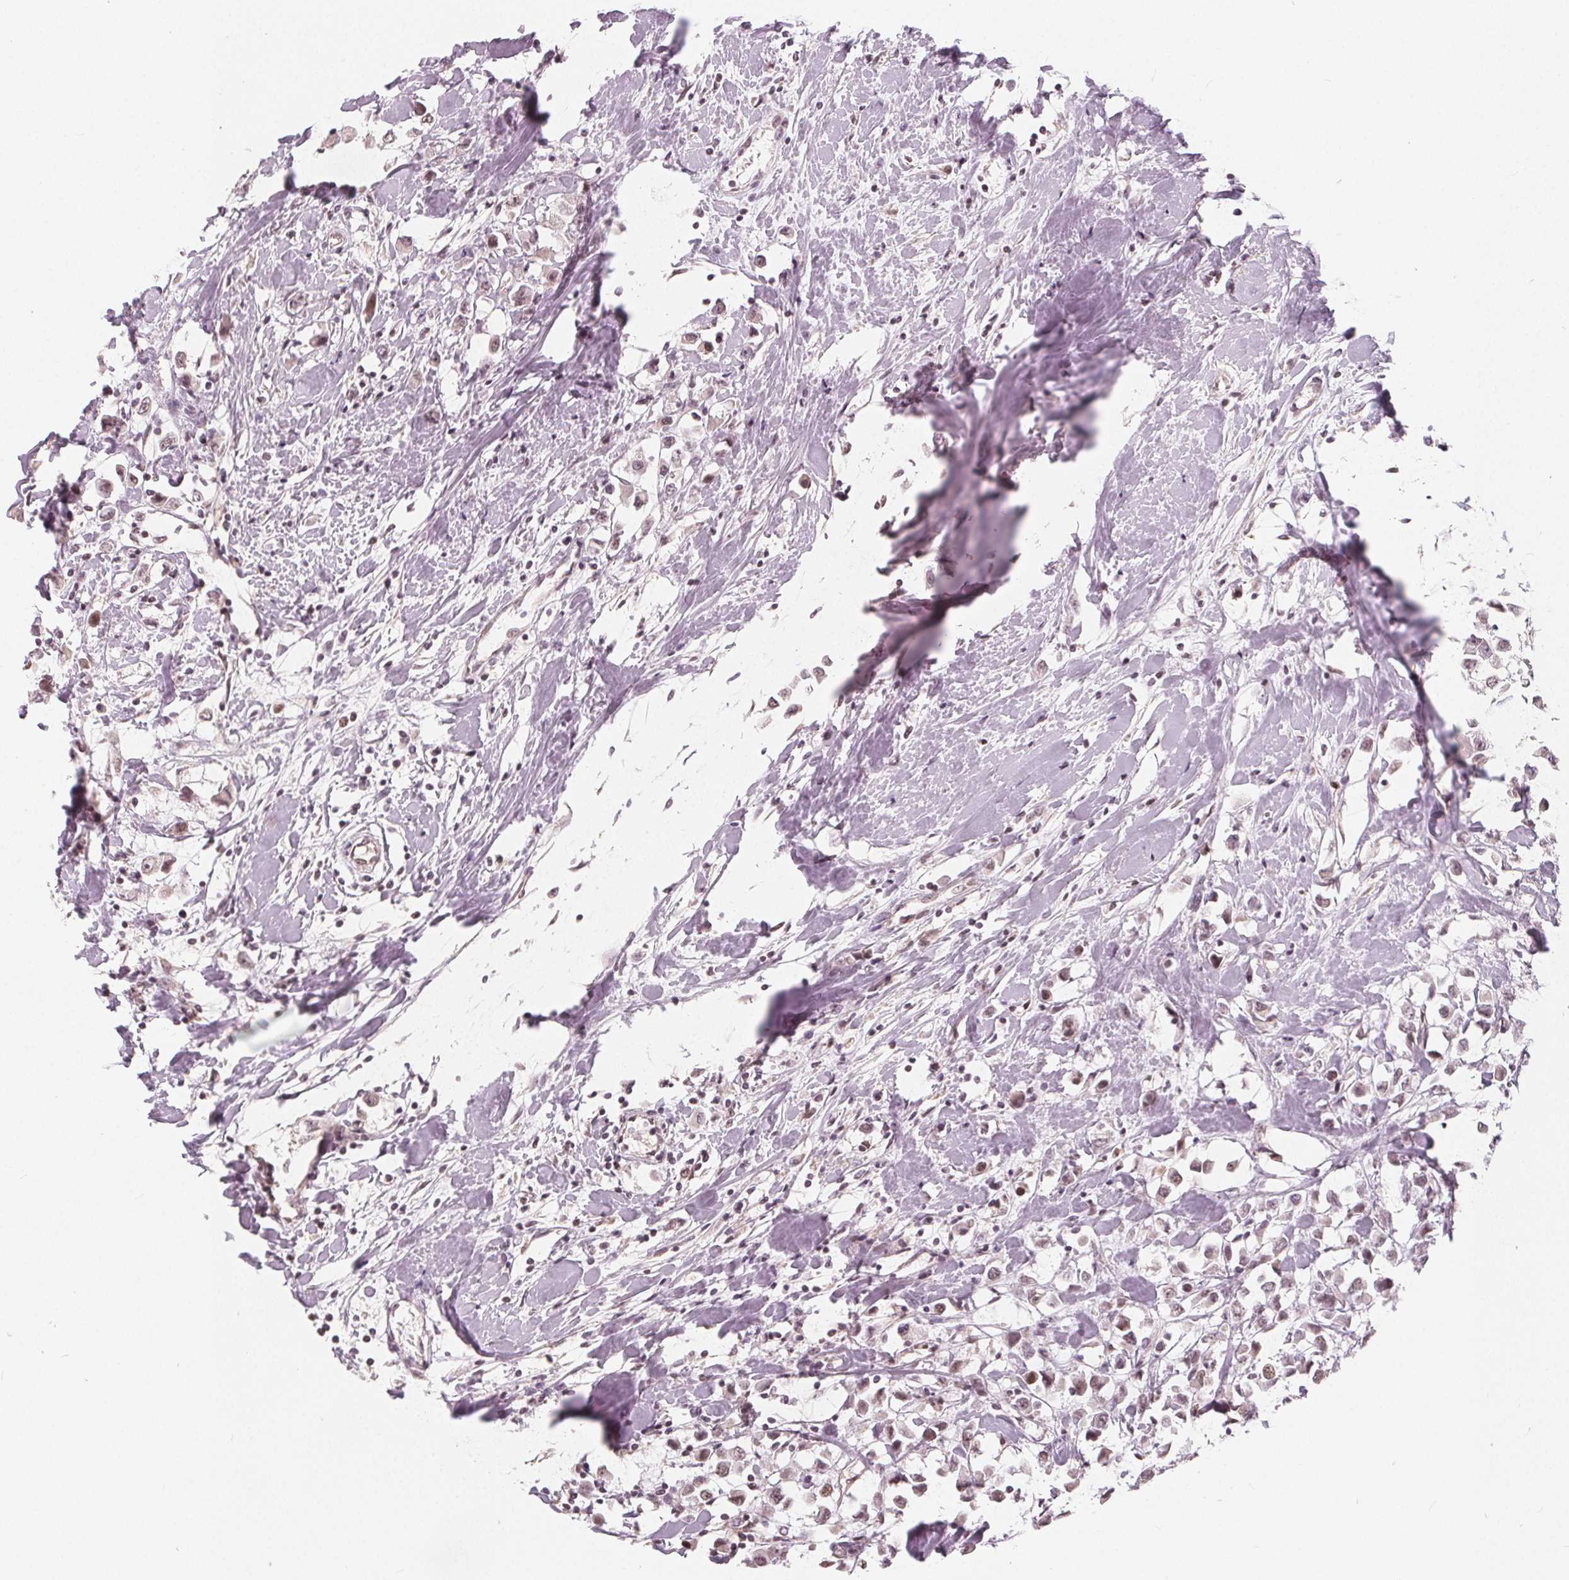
{"staining": {"intensity": "moderate", "quantity": "25%-75%", "location": "nuclear"}, "tissue": "breast cancer", "cell_type": "Tumor cells", "image_type": "cancer", "snomed": [{"axis": "morphology", "description": "Duct carcinoma"}, {"axis": "topography", "description": "Breast"}], "caption": "High-magnification brightfield microscopy of breast cancer (infiltrating ductal carcinoma) stained with DAB (3,3'-diaminobenzidine) (brown) and counterstained with hematoxylin (blue). tumor cells exhibit moderate nuclear staining is seen in about25%-75% of cells. (Brightfield microscopy of DAB IHC at high magnification).", "gene": "NUP210L", "patient": {"sex": "female", "age": 61}}